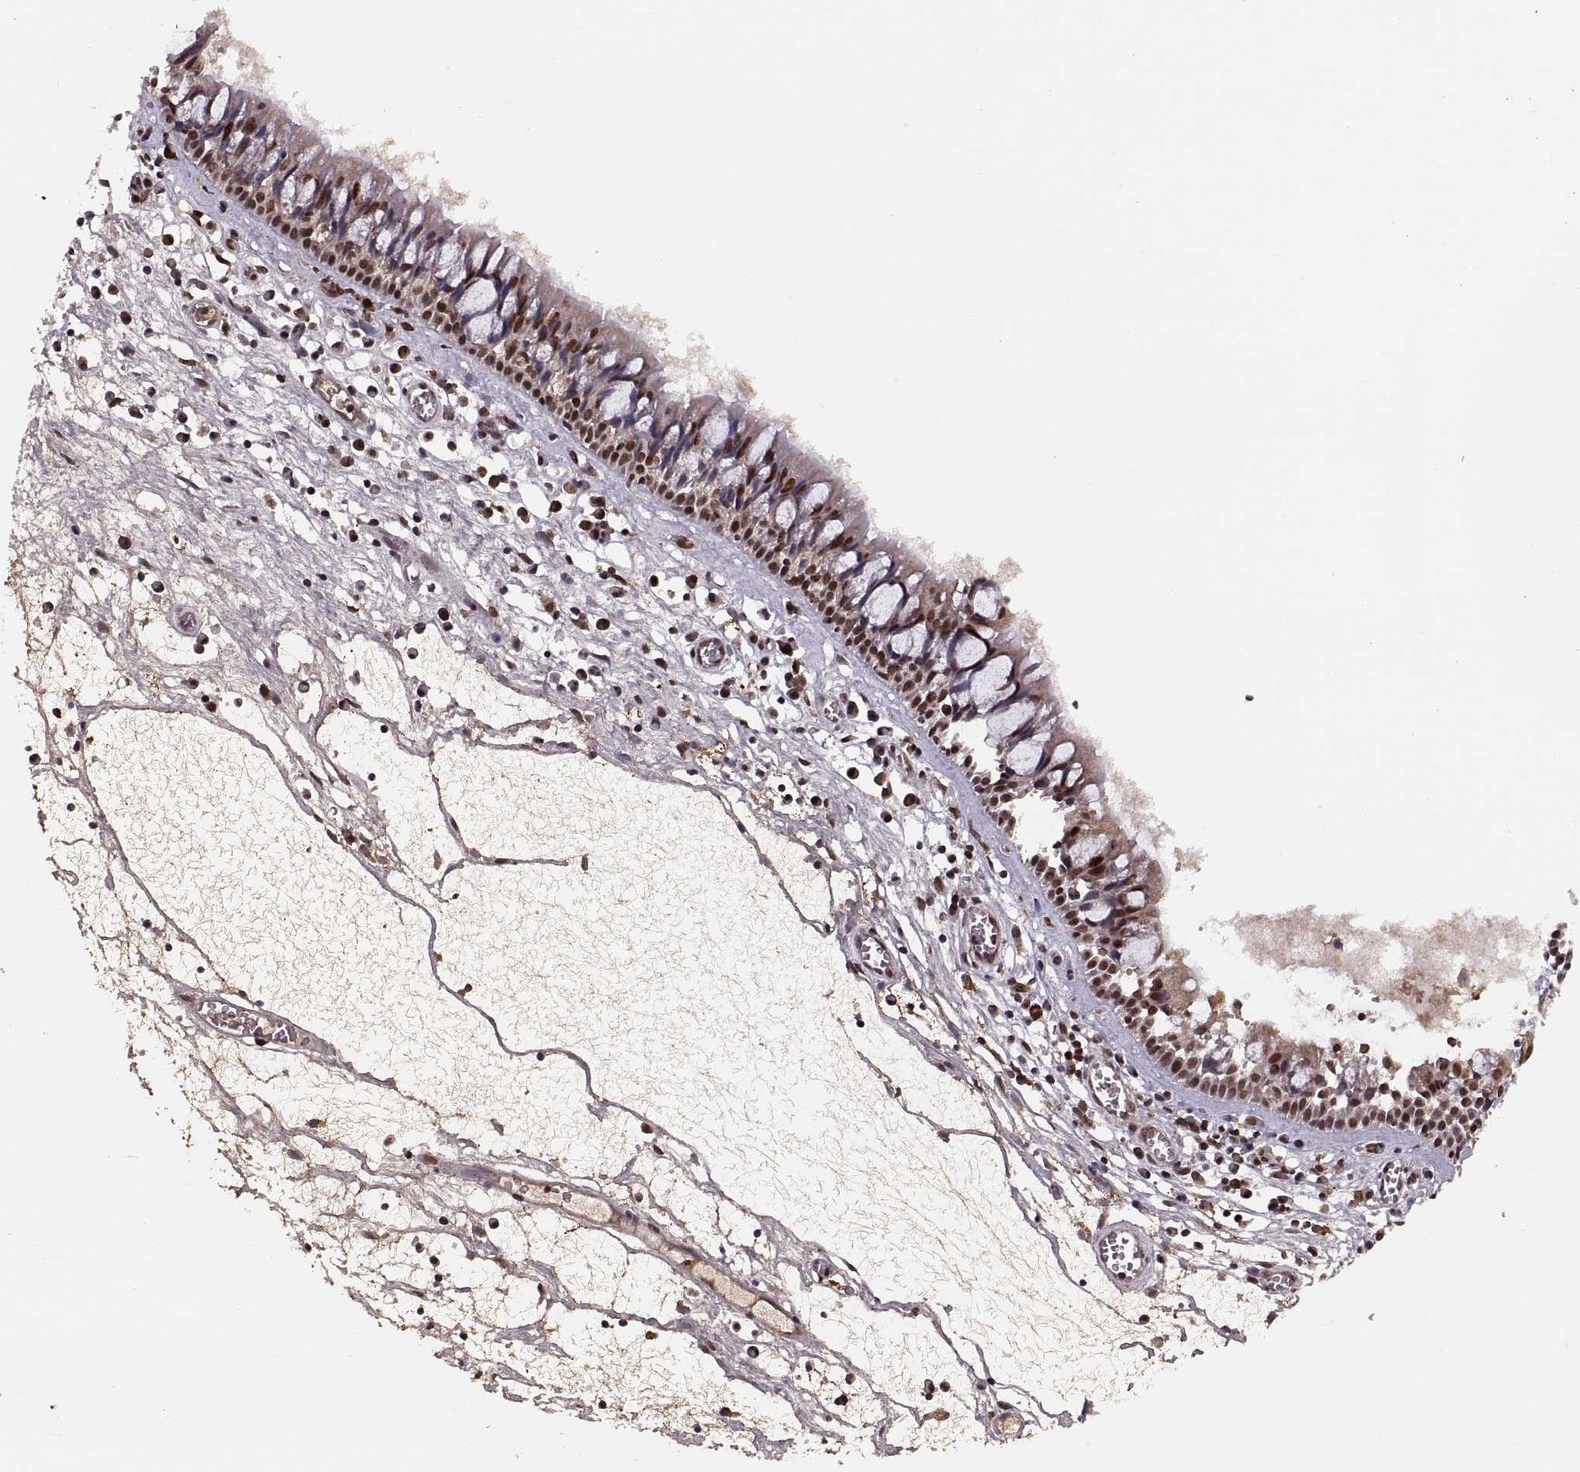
{"staining": {"intensity": "strong", "quantity": "25%-75%", "location": "nuclear"}, "tissue": "nasopharynx", "cell_type": "Respiratory epithelial cells", "image_type": "normal", "snomed": [{"axis": "morphology", "description": "Normal tissue, NOS"}, {"axis": "topography", "description": "Nasopharynx"}], "caption": "This histopathology image reveals IHC staining of benign nasopharynx, with high strong nuclear staining in about 25%-75% of respiratory epithelial cells.", "gene": "RFT1", "patient": {"sex": "male", "age": 61}}